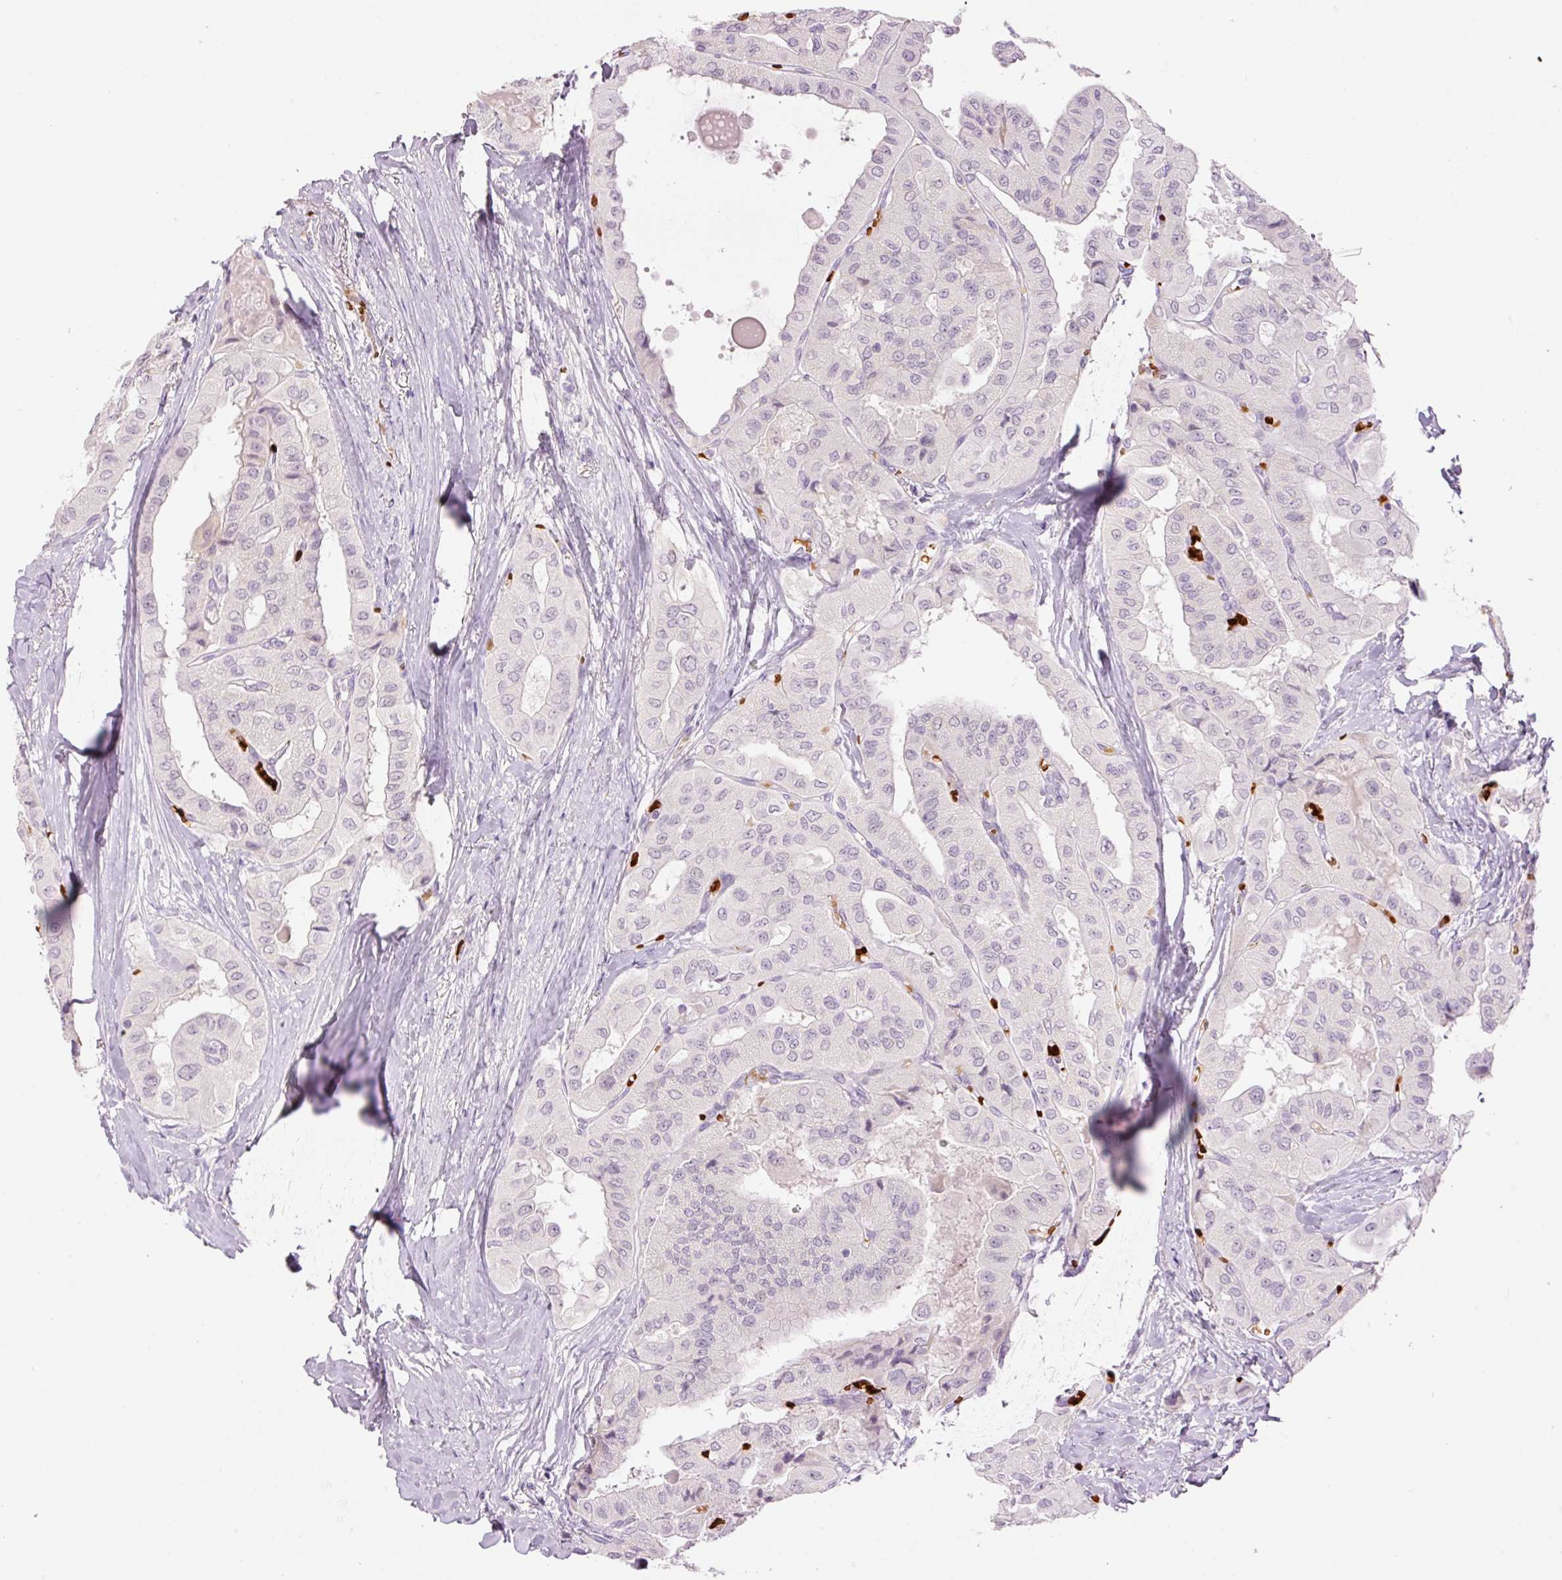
{"staining": {"intensity": "negative", "quantity": "none", "location": "none"}, "tissue": "thyroid cancer", "cell_type": "Tumor cells", "image_type": "cancer", "snomed": [{"axis": "morphology", "description": "Normal tissue, NOS"}, {"axis": "morphology", "description": "Papillary adenocarcinoma, NOS"}, {"axis": "topography", "description": "Thyroid gland"}], "caption": "IHC histopathology image of human thyroid papillary adenocarcinoma stained for a protein (brown), which reveals no staining in tumor cells.", "gene": "LY6G6D", "patient": {"sex": "female", "age": 59}}